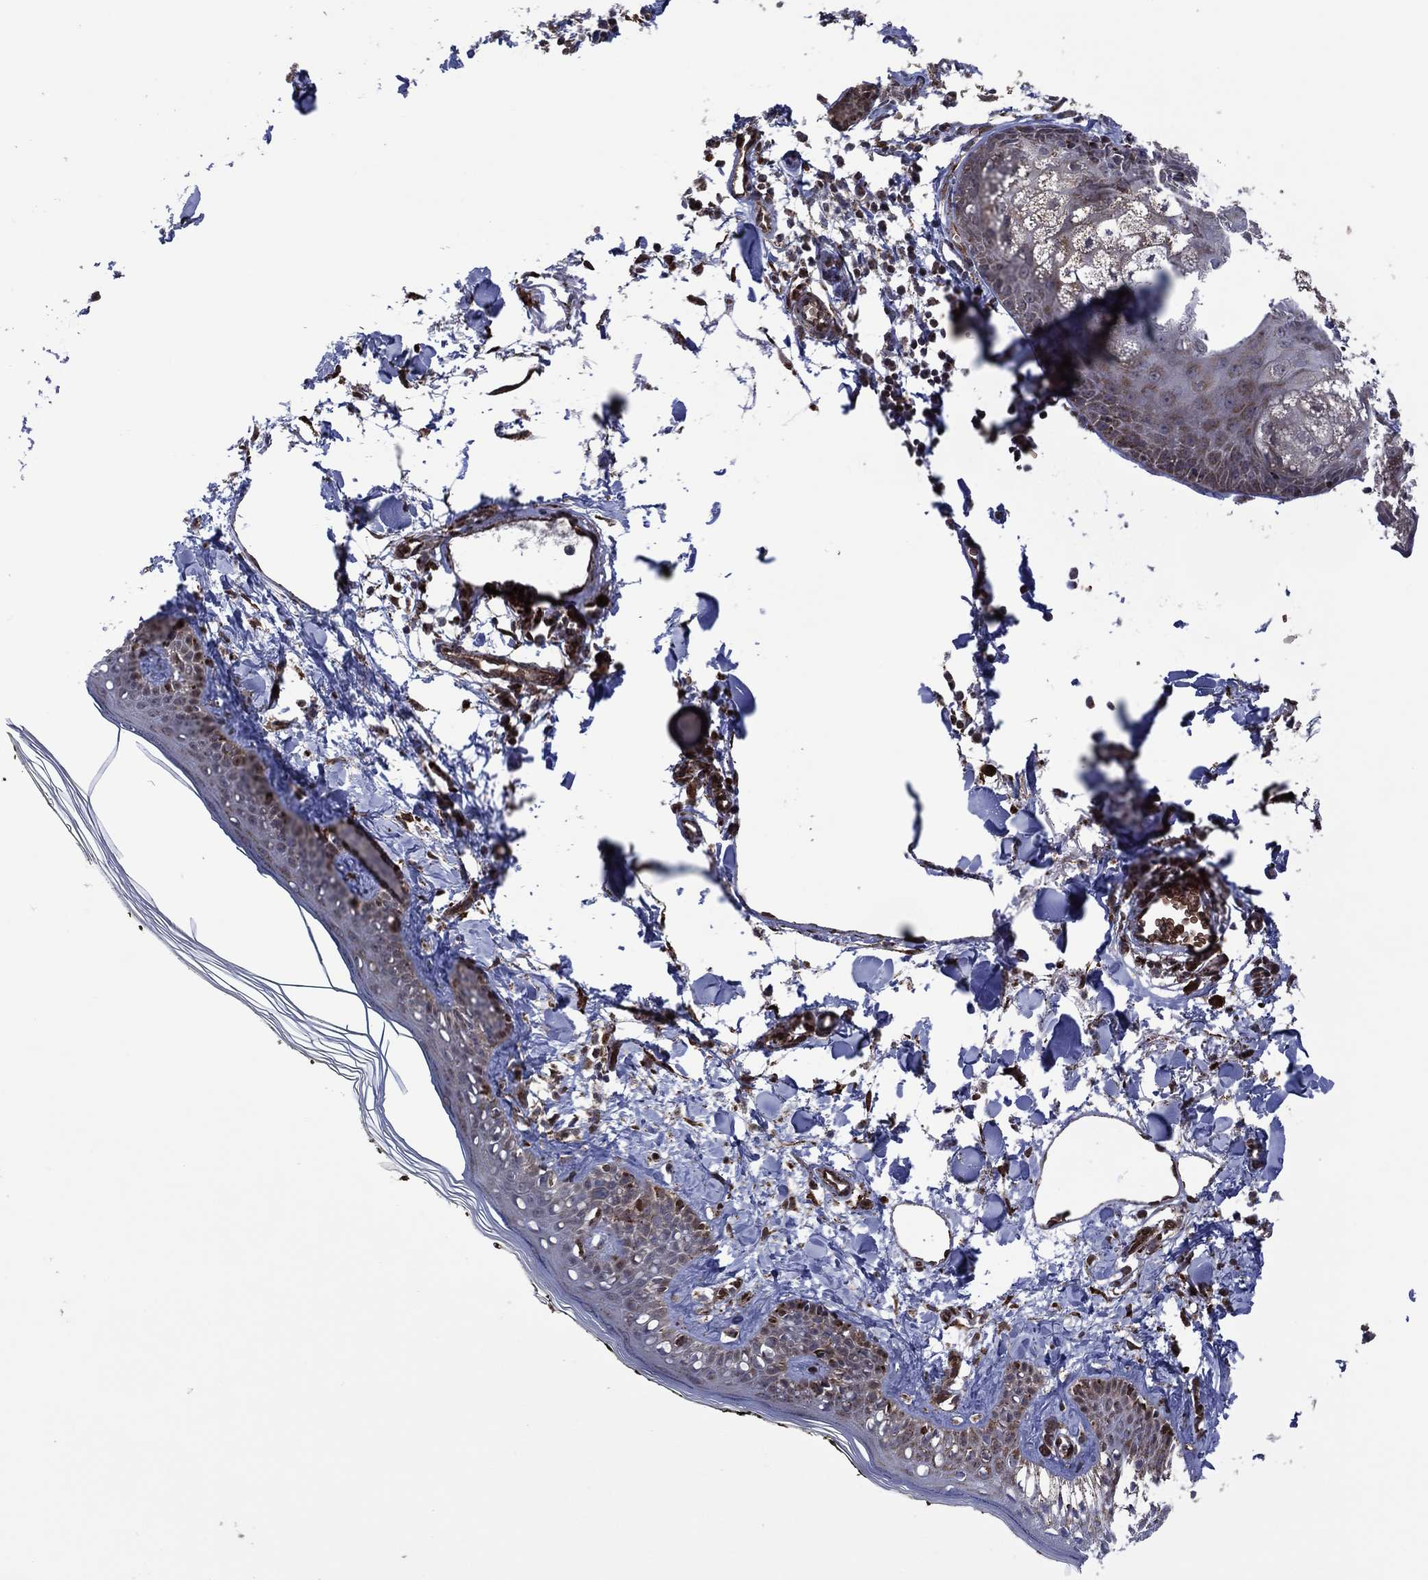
{"staining": {"intensity": "negative", "quantity": "none", "location": "none"}, "tissue": "skin", "cell_type": "Fibroblasts", "image_type": "normal", "snomed": [{"axis": "morphology", "description": "Normal tissue, NOS"}, {"axis": "topography", "description": "Skin"}], "caption": "Immunohistochemistry of benign skin reveals no expression in fibroblasts.", "gene": "HTD2", "patient": {"sex": "male", "age": 76}}